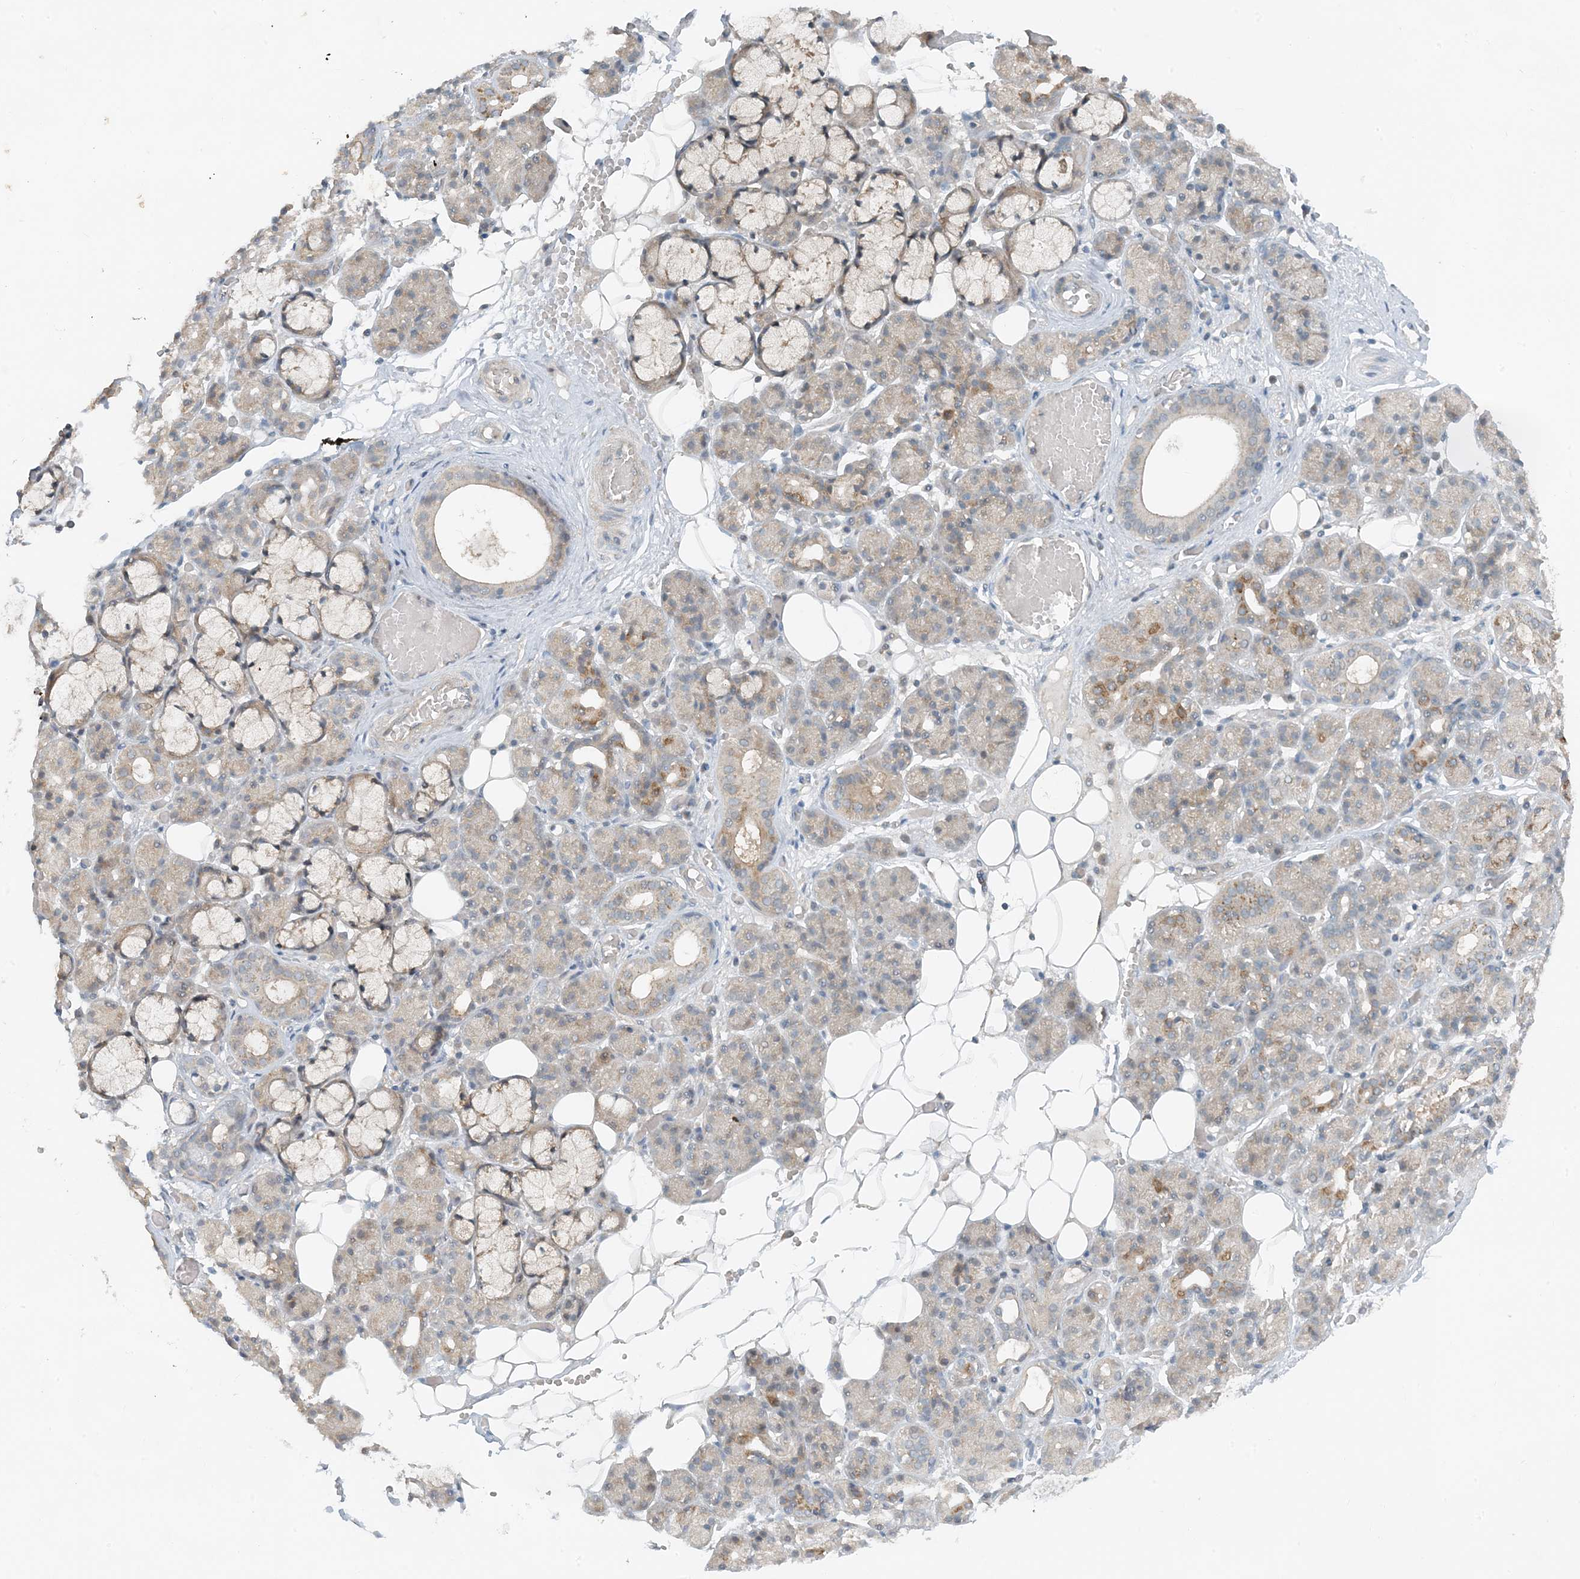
{"staining": {"intensity": "weak", "quantity": "<25%", "location": "cytoplasmic/membranous"}, "tissue": "salivary gland", "cell_type": "Glandular cells", "image_type": "normal", "snomed": [{"axis": "morphology", "description": "Normal tissue, NOS"}, {"axis": "topography", "description": "Salivary gland"}], "caption": "Protein analysis of normal salivary gland reveals no significant expression in glandular cells.", "gene": "MITD1", "patient": {"sex": "male", "age": 63}}